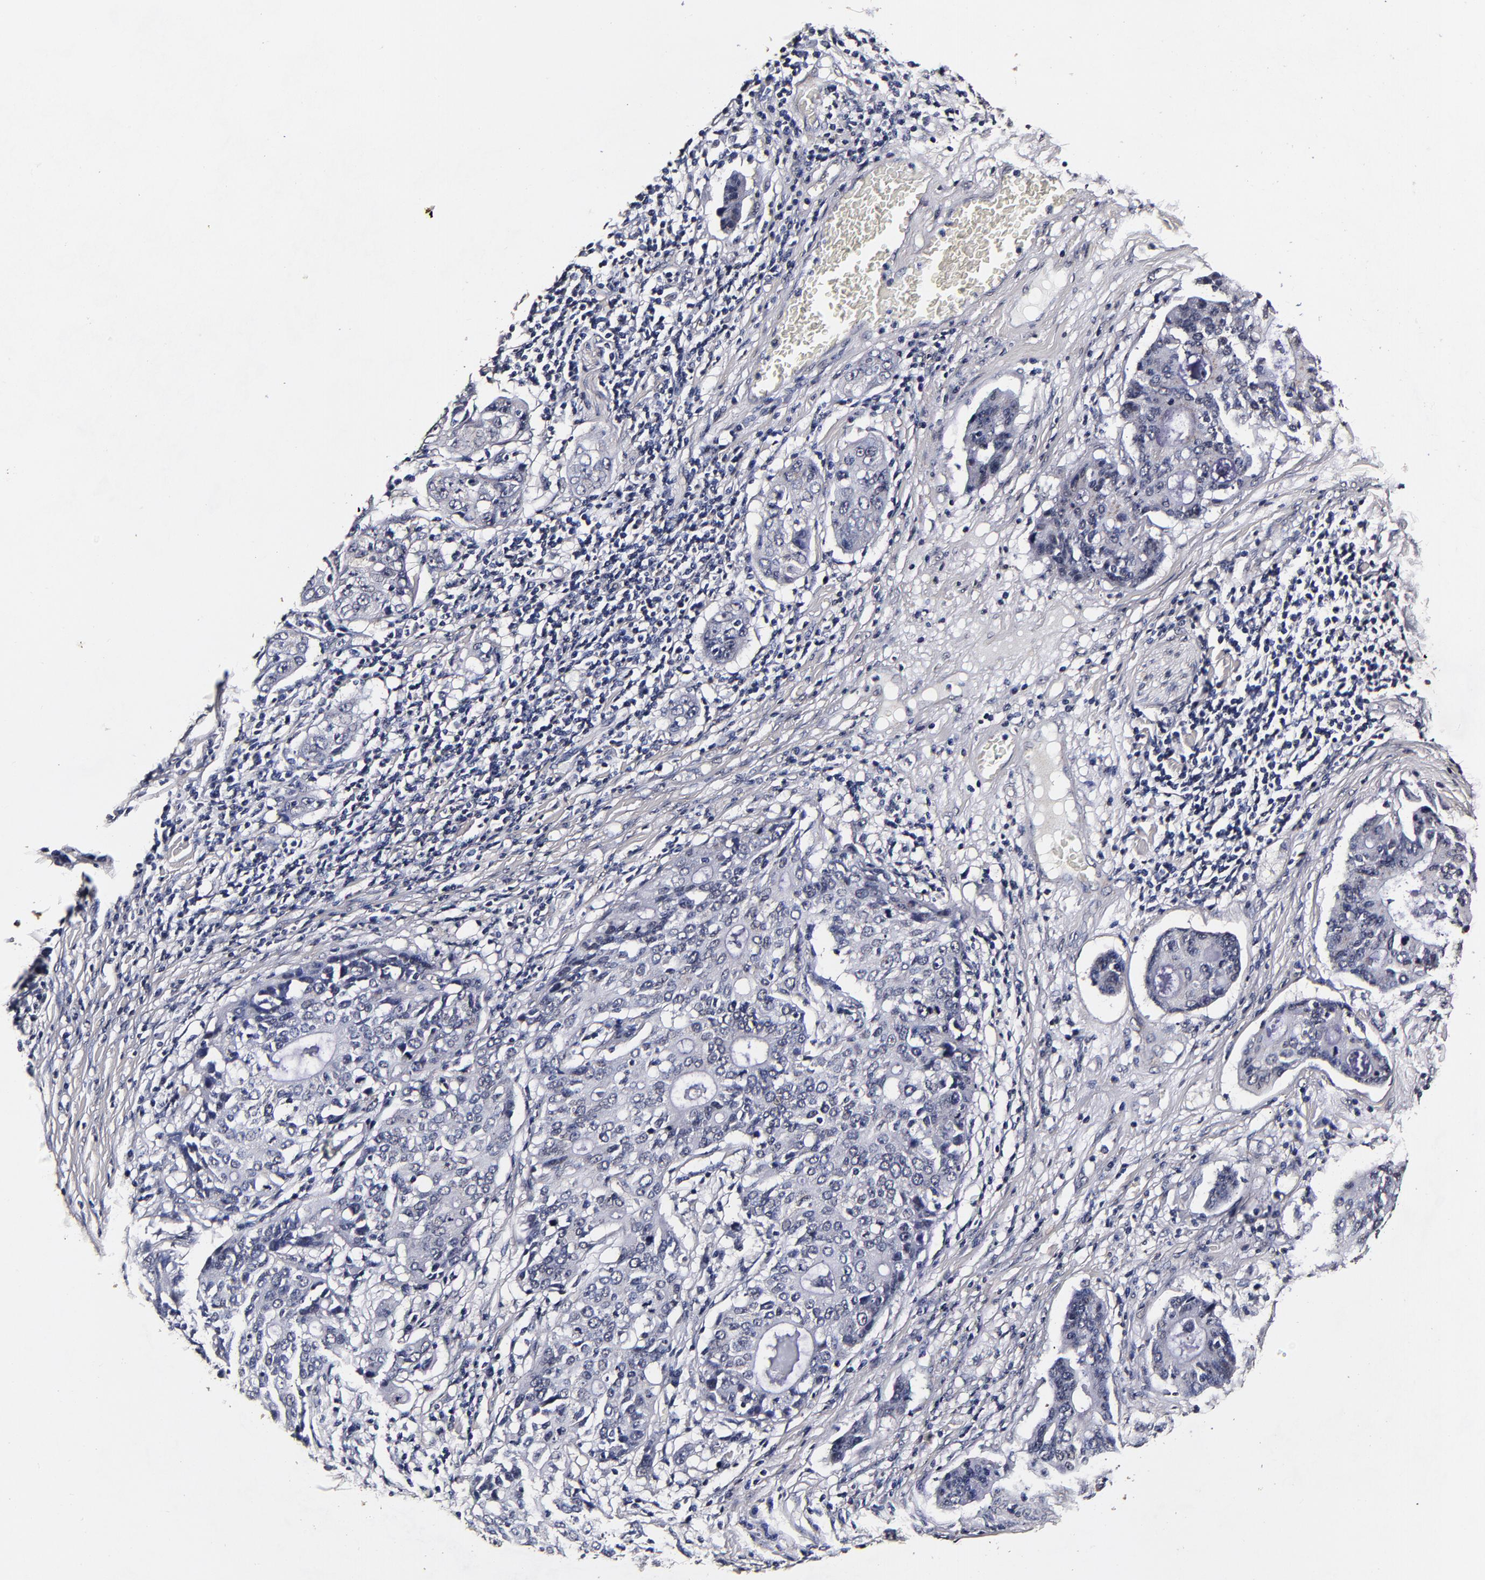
{"staining": {"intensity": "negative", "quantity": "none", "location": "none"}, "tissue": "stomach cancer", "cell_type": "Tumor cells", "image_type": "cancer", "snomed": [{"axis": "morphology", "description": "Adenocarcinoma, NOS"}, {"axis": "topography", "description": "Esophagus"}, {"axis": "topography", "description": "Stomach"}], "caption": "There is no significant staining in tumor cells of stomach cancer (adenocarcinoma).", "gene": "MMP15", "patient": {"sex": "male", "age": 74}}